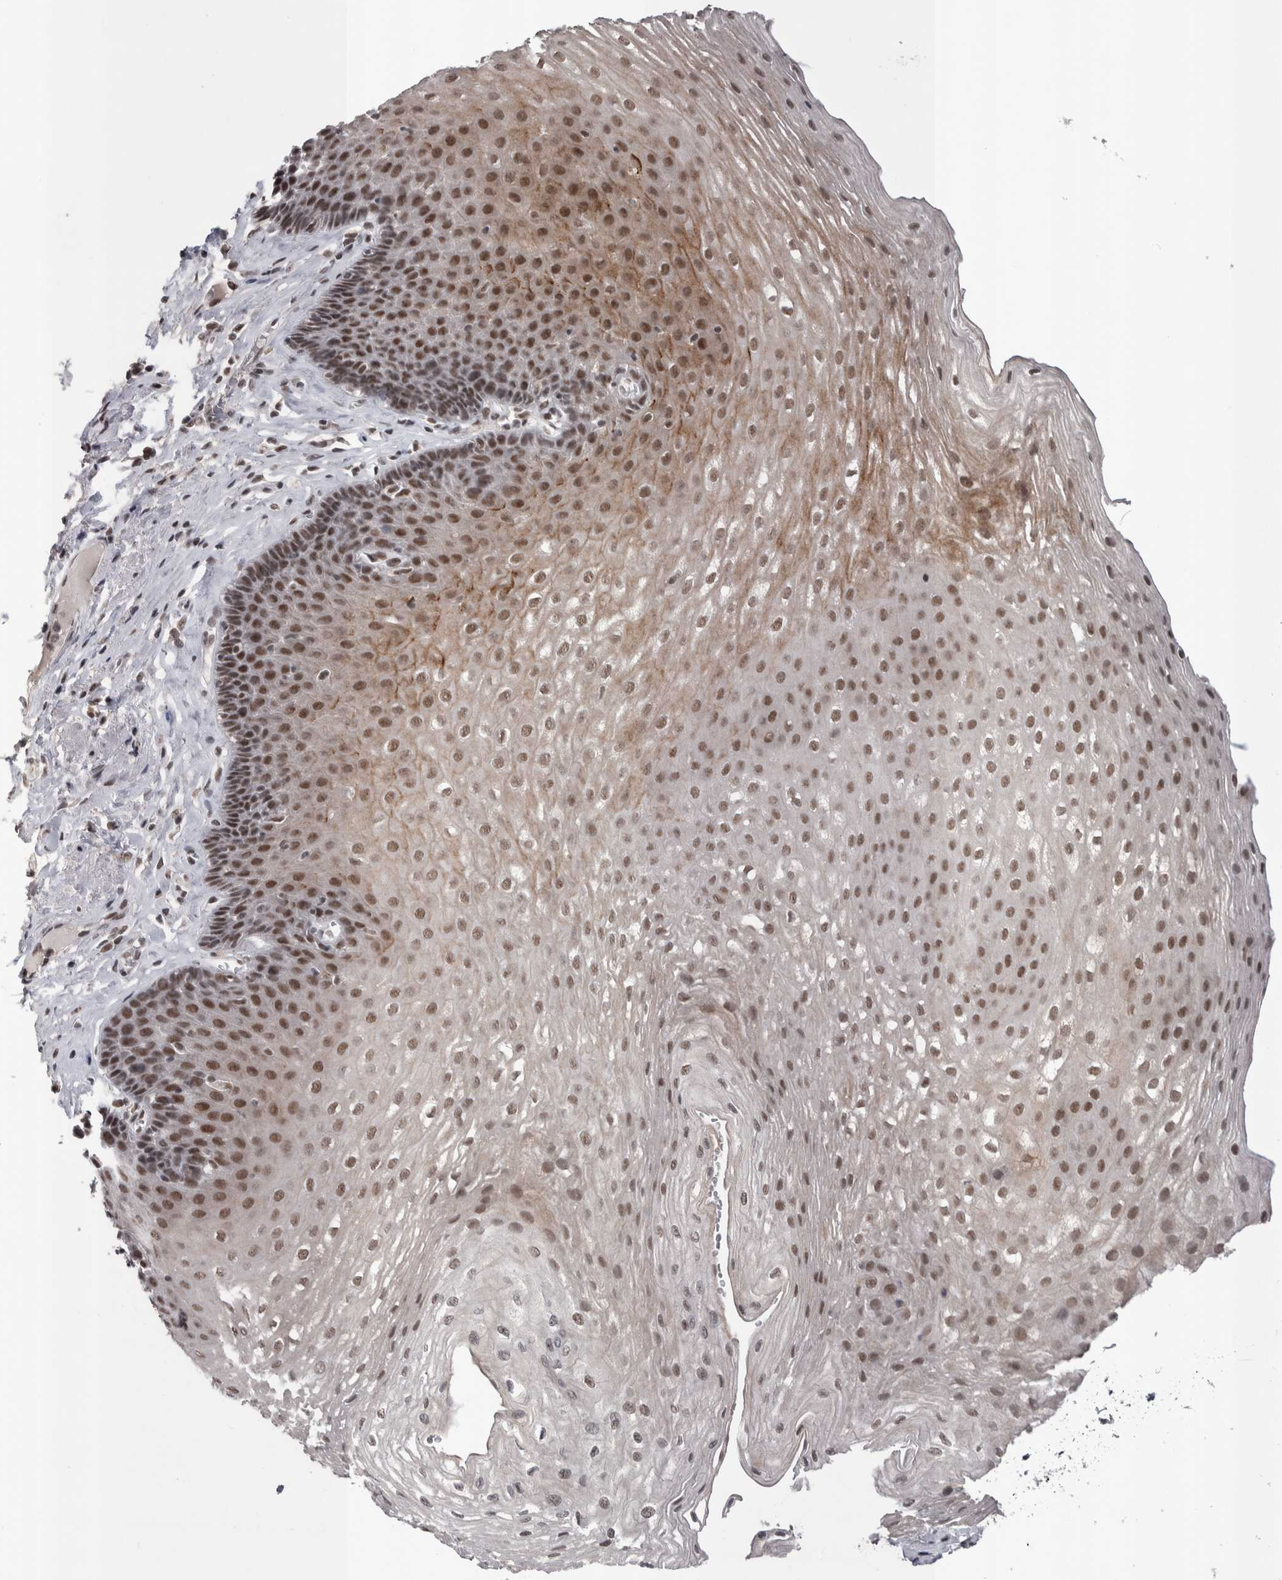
{"staining": {"intensity": "moderate", "quantity": ">75%", "location": "nuclear"}, "tissue": "esophagus", "cell_type": "Squamous epithelial cells", "image_type": "normal", "snomed": [{"axis": "morphology", "description": "Normal tissue, NOS"}, {"axis": "topography", "description": "Esophagus"}], "caption": "Protein analysis of normal esophagus displays moderate nuclear staining in about >75% of squamous epithelial cells.", "gene": "DMTF1", "patient": {"sex": "female", "age": 66}}